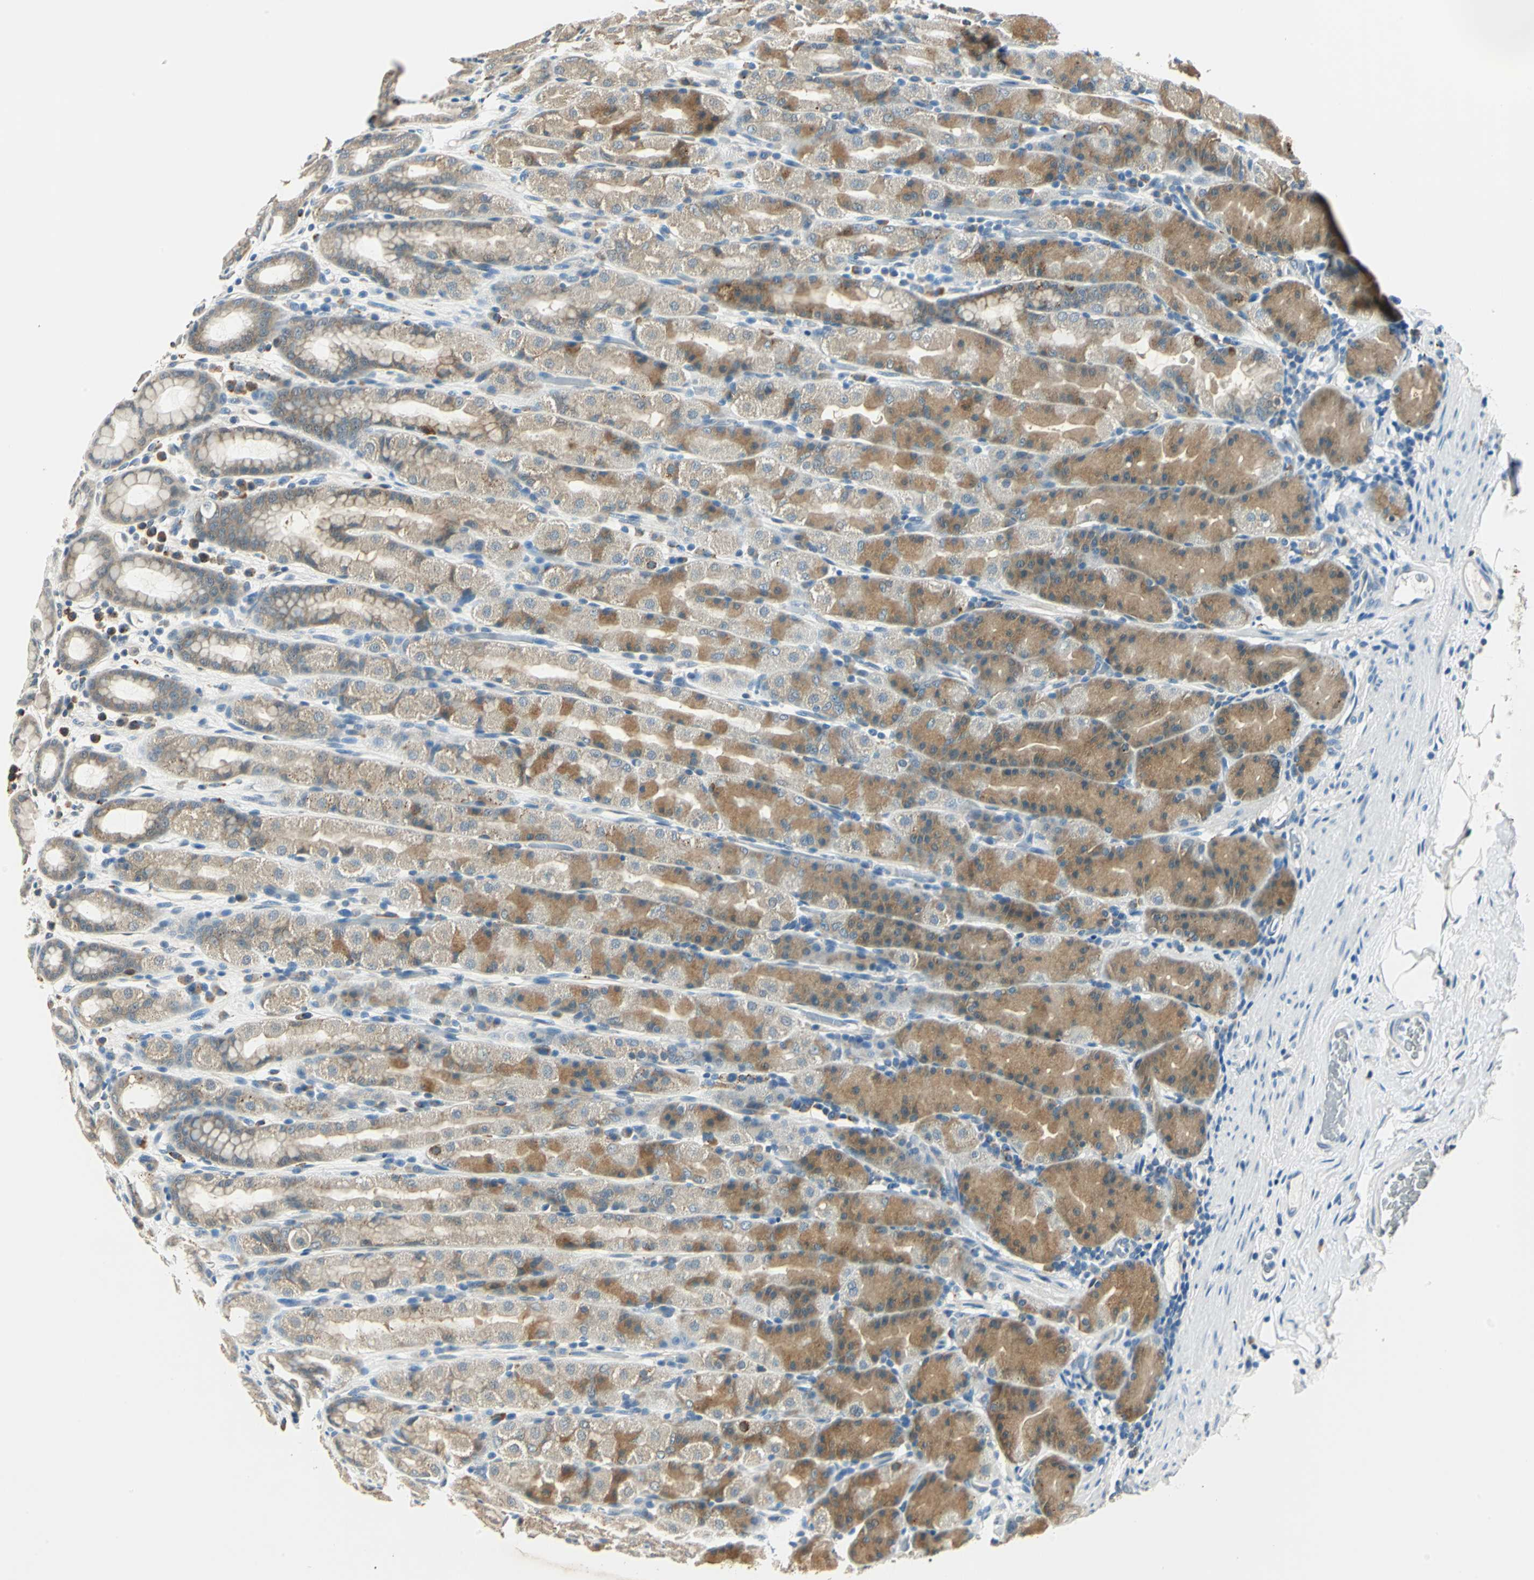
{"staining": {"intensity": "moderate", "quantity": "25%-75%", "location": "cytoplasmic/membranous"}, "tissue": "stomach", "cell_type": "Glandular cells", "image_type": "normal", "snomed": [{"axis": "morphology", "description": "Normal tissue, NOS"}, {"axis": "topography", "description": "Stomach, upper"}], "caption": "Immunohistochemical staining of benign human stomach reveals medium levels of moderate cytoplasmic/membranous staining in approximately 25%-75% of glandular cells. Nuclei are stained in blue.", "gene": "NIT1", "patient": {"sex": "male", "age": 68}}